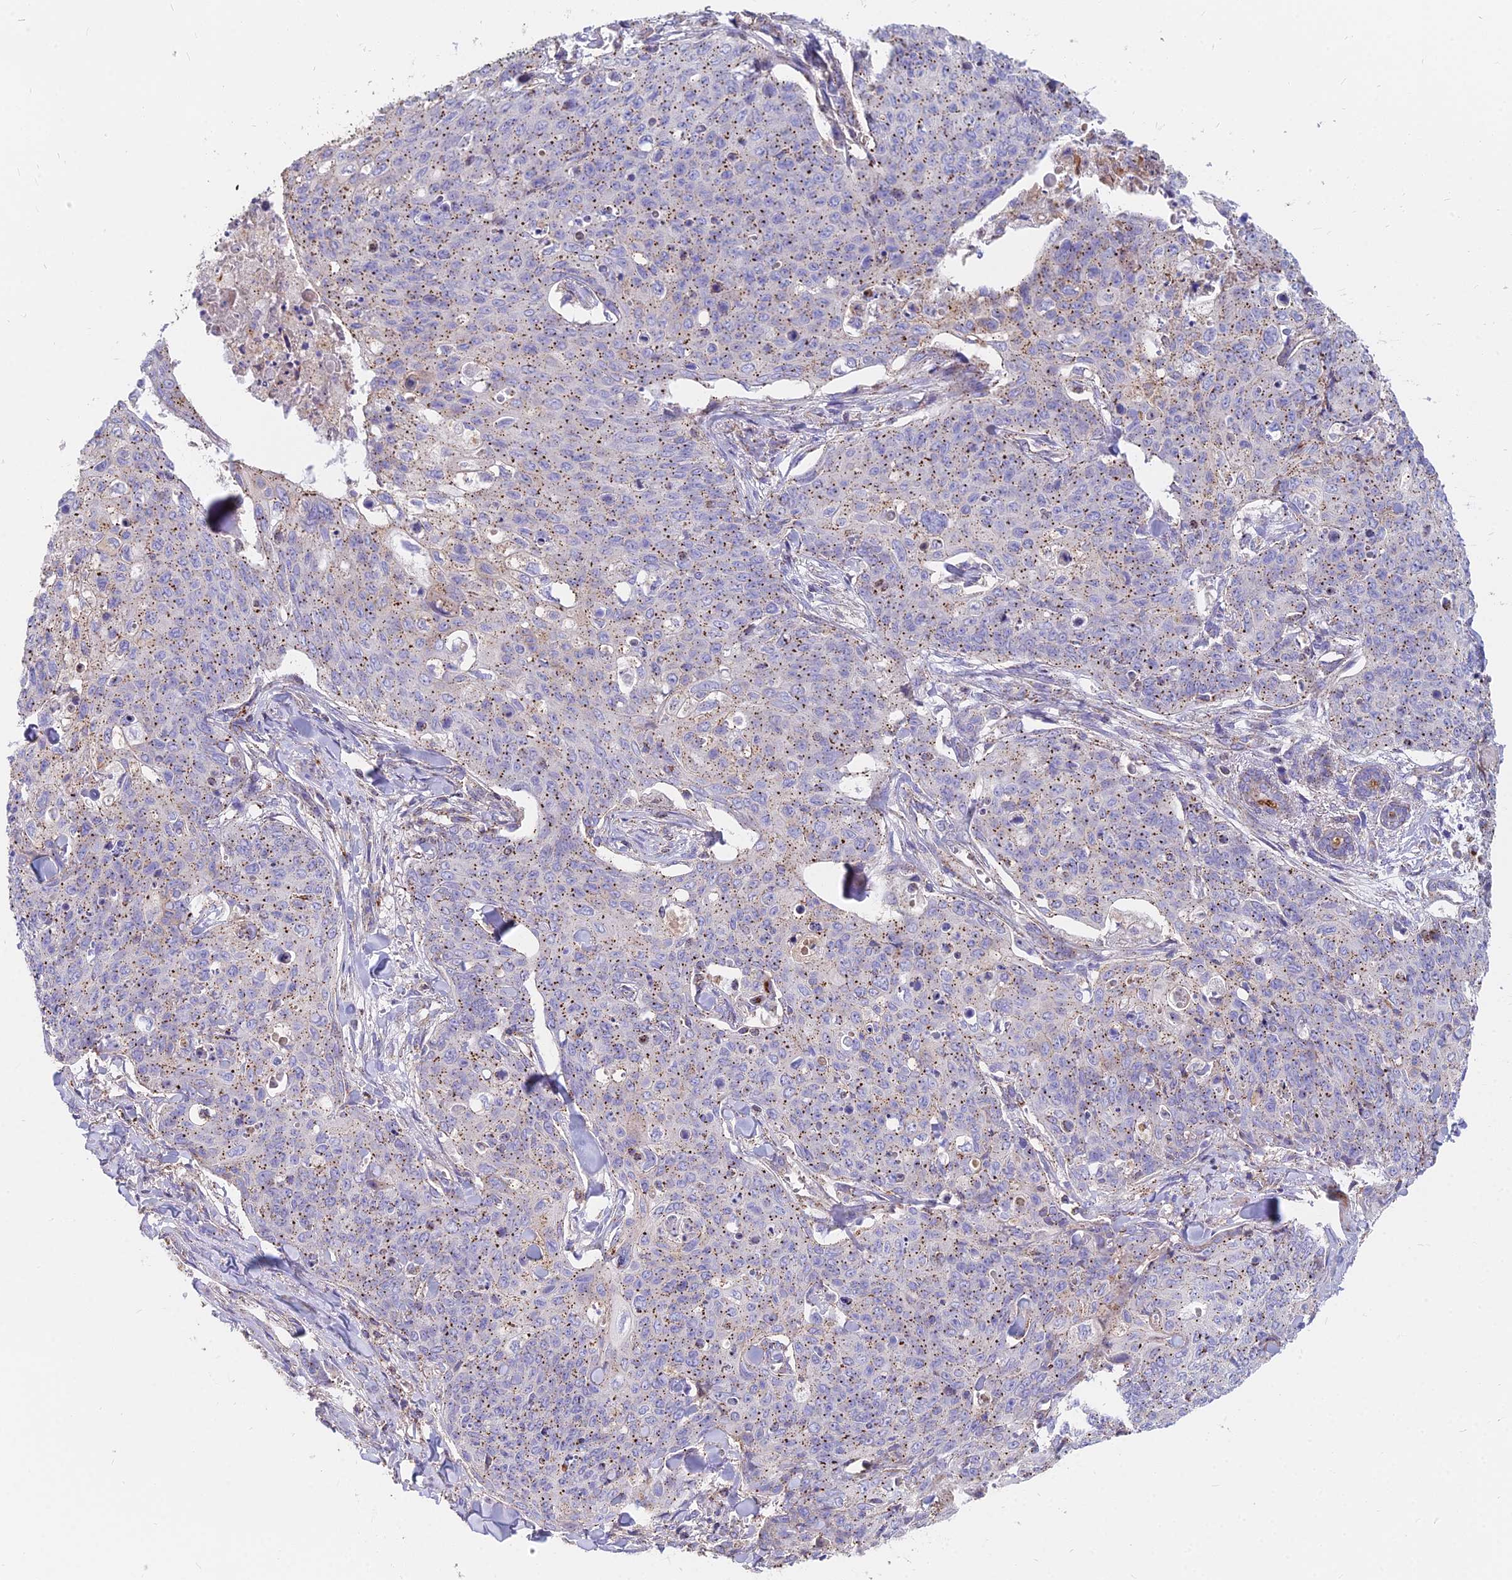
{"staining": {"intensity": "moderate", "quantity": "25%-75%", "location": "cytoplasmic/membranous"}, "tissue": "skin cancer", "cell_type": "Tumor cells", "image_type": "cancer", "snomed": [{"axis": "morphology", "description": "Squamous cell carcinoma, NOS"}, {"axis": "topography", "description": "Skin"}, {"axis": "topography", "description": "Vulva"}], "caption": "Skin squamous cell carcinoma was stained to show a protein in brown. There is medium levels of moderate cytoplasmic/membranous positivity in approximately 25%-75% of tumor cells.", "gene": "FRMPD1", "patient": {"sex": "female", "age": 85}}